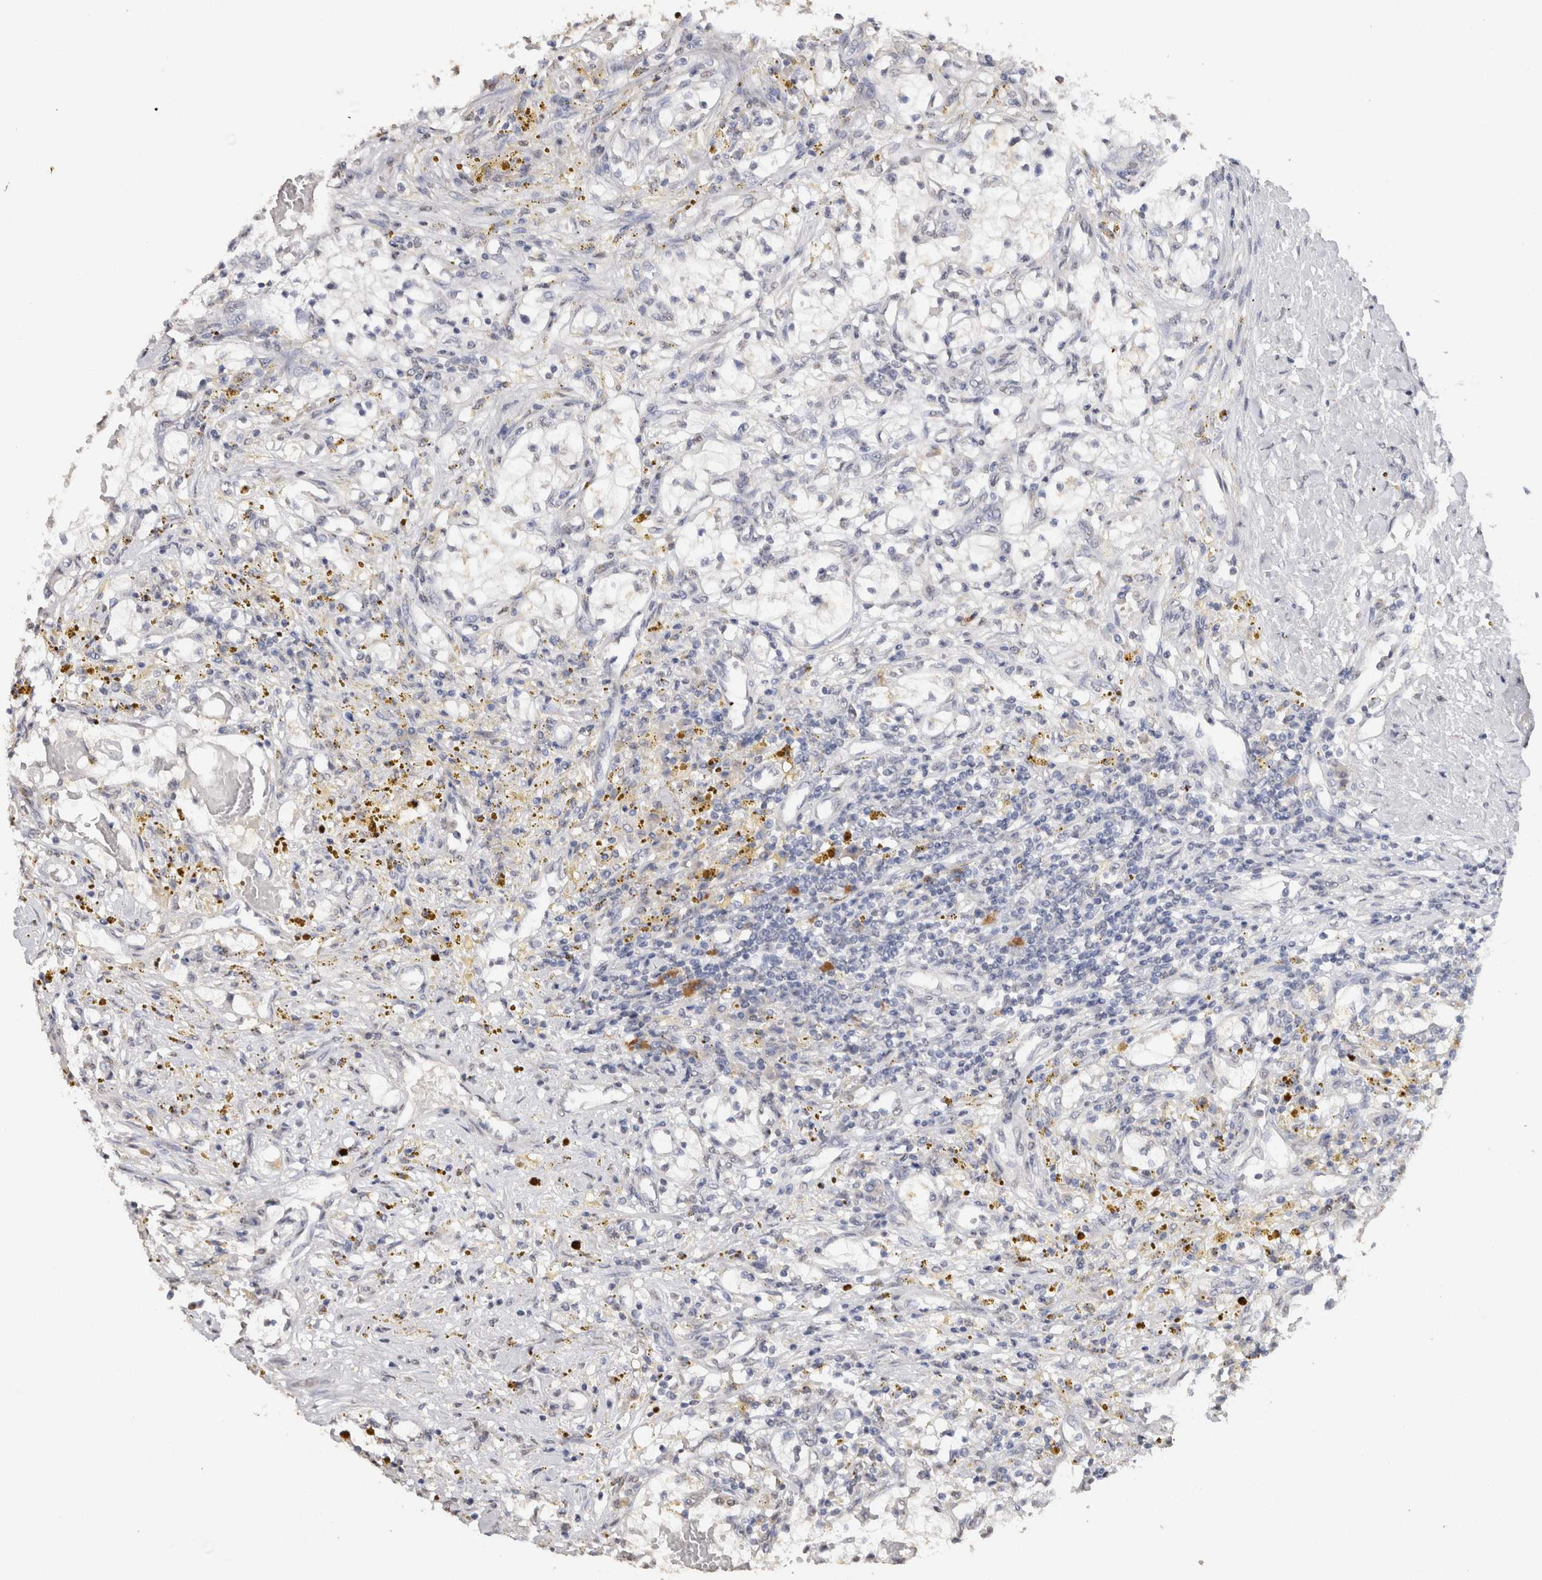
{"staining": {"intensity": "negative", "quantity": "none", "location": "none"}, "tissue": "renal cancer", "cell_type": "Tumor cells", "image_type": "cancer", "snomed": [{"axis": "morphology", "description": "Adenocarcinoma, NOS"}, {"axis": "topography", "description": "Kidney"}], "caption": "Adenocarcinoma (renal) stained for a protein using IHC shows no positivity tumor cells.", "gene": "LGALS2", "patient": {"sex": "male", "age": 68}}